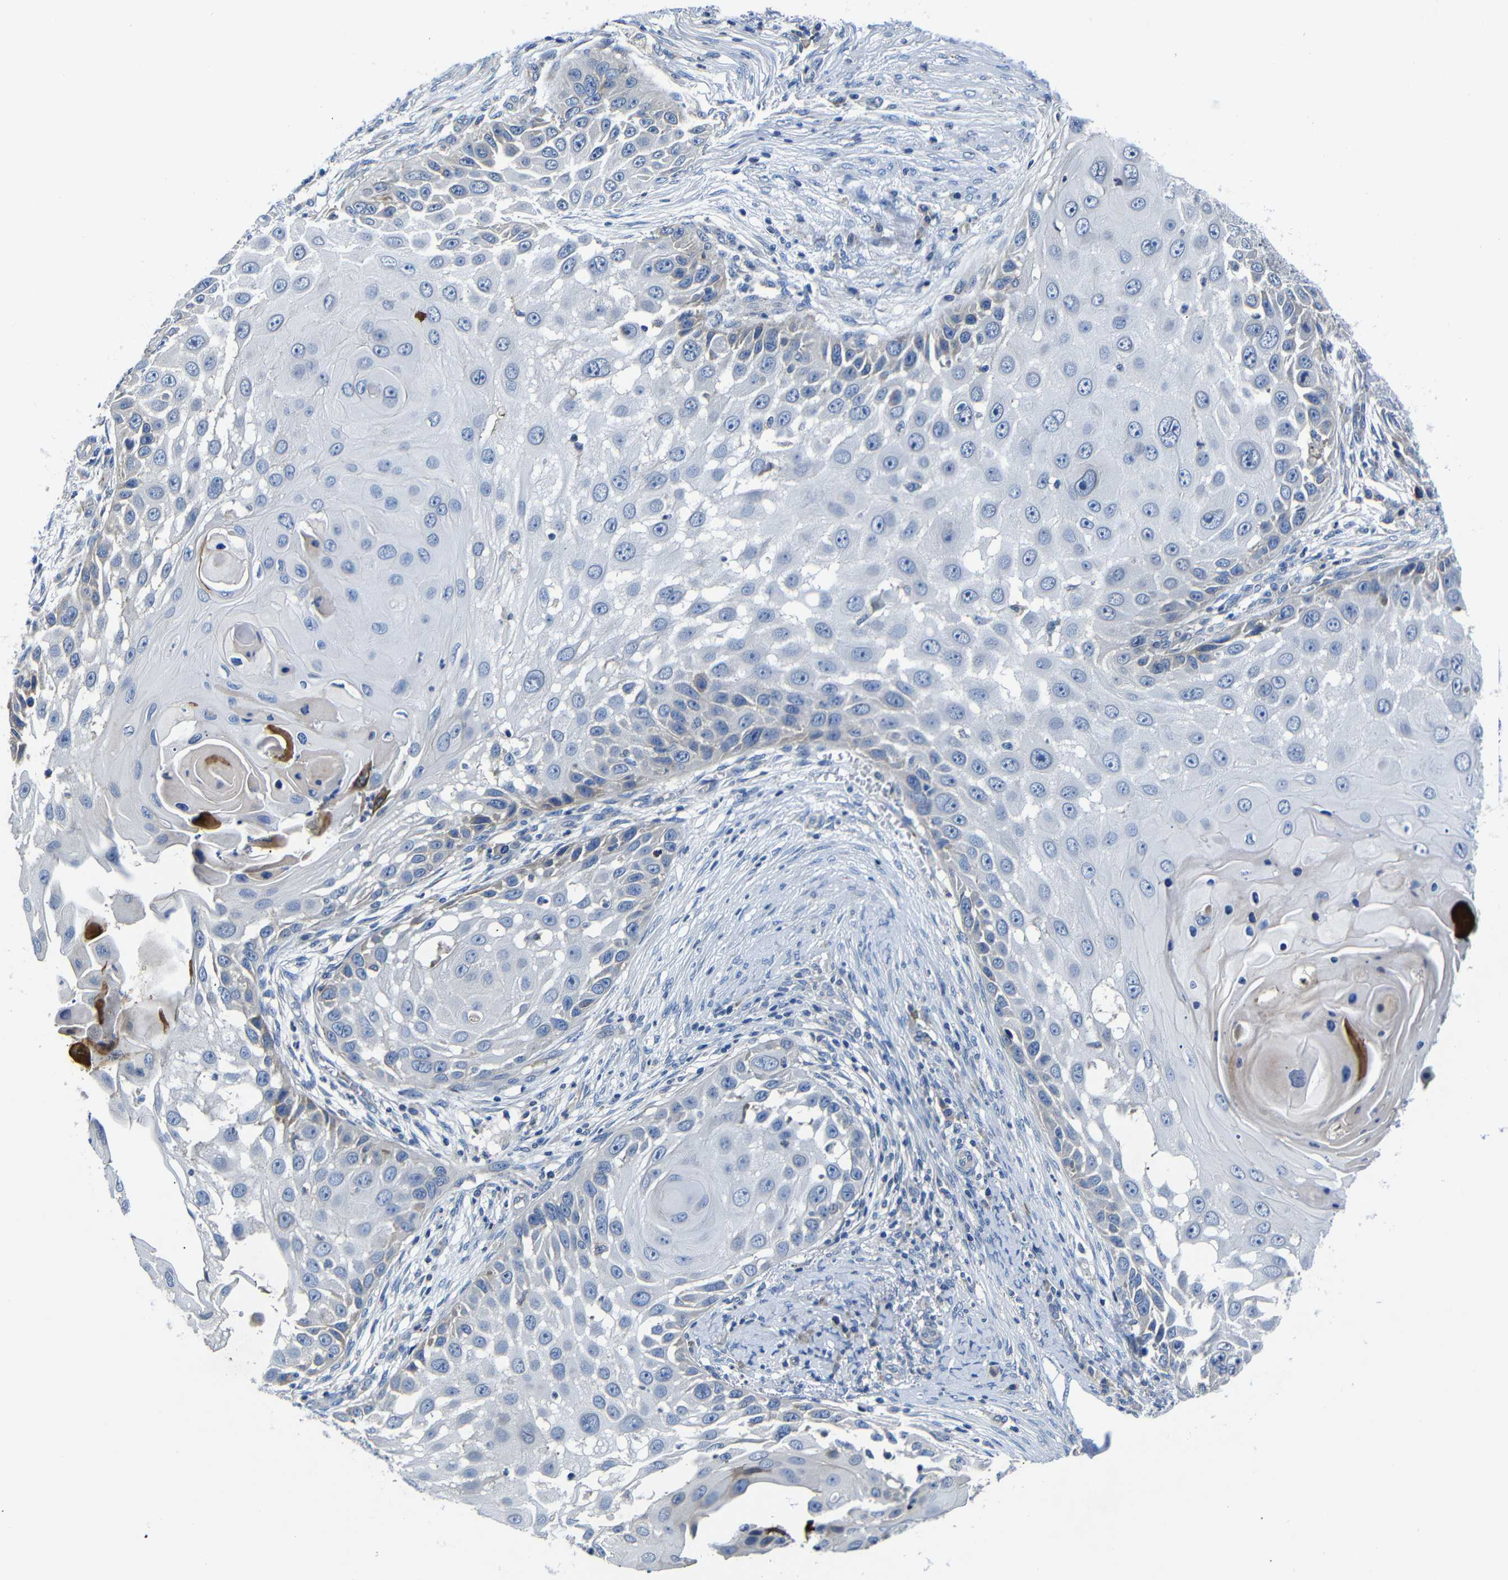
{"staining": {"intensity": "negative", "quantity": "none", "location": "none"}, "tissue": "skin cancer", "cell_type": "Tumor cells", "image_type": "cancer", "snomed": [{"axis": "morphology", "description": "Squamous cell carcinoma, NOS"}, {"axis": "topography", "description": "Skin"}], "caption": "A high-resolution photomicrograph shows IHC staining of skin cancer, which exhibits no significant staining in tumor cells.", "gene": "AFDN", "patient": {"sex": "female", "age": 44}}